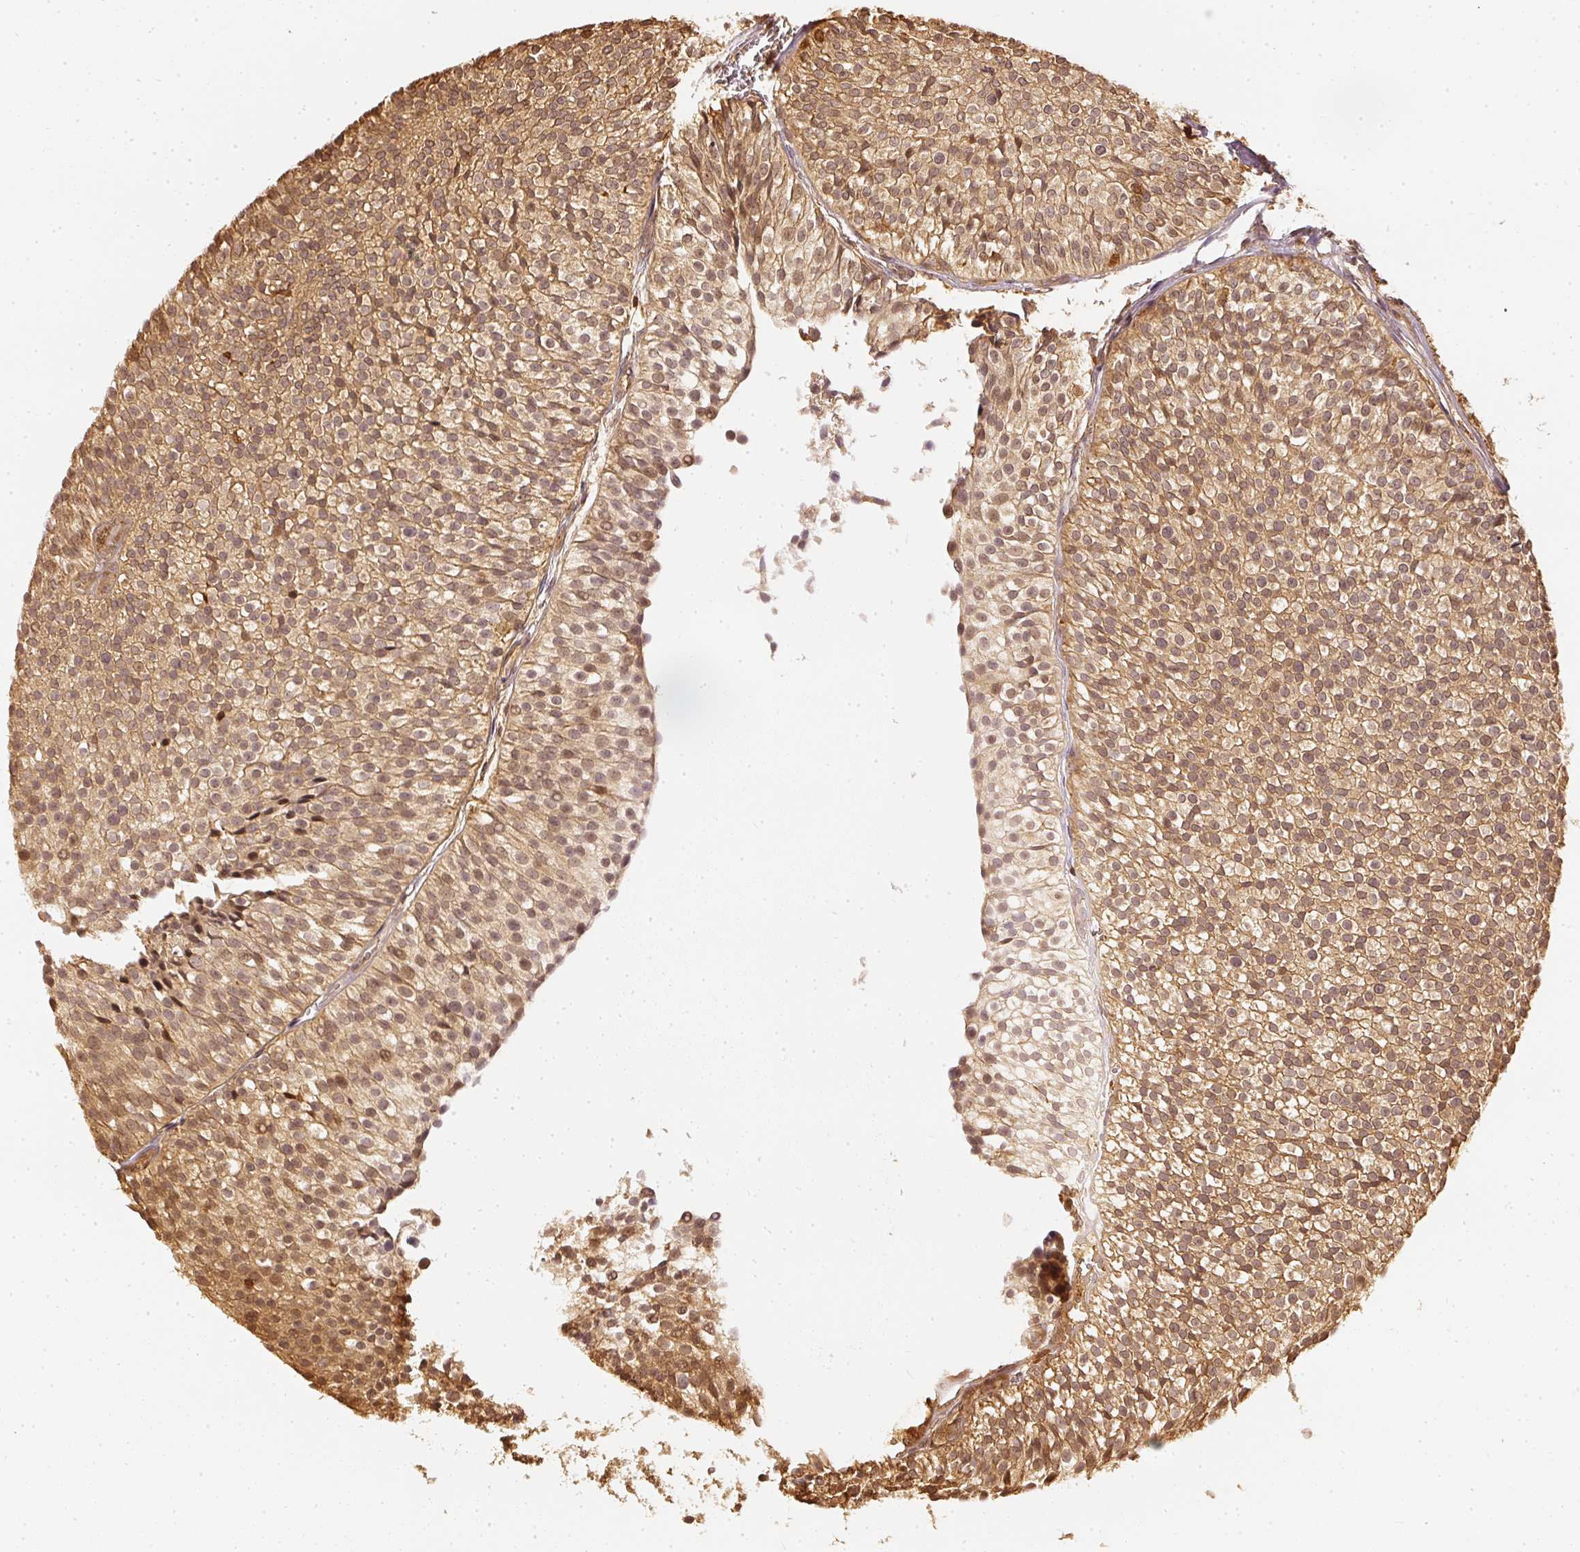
{"staining": {"intensity": "moderate", "quantity": ">75%", "location": "cytoplasmic/membranous,nuclear"}, "tissue": "urothelial cancer", "cell_type": "Tumor cells", "image_type": "cancer", "snomed": [{"axis": "morphology", "description": "Urothelial carcinoma, Low grade"}, {"axis": "topography", "description": "Urinary bladder"}], "caption": "Moderate cytoplasmic/membranous and nuclear staining for a protein is appreciated in approximately >75% of tumor cells of urothelial cancer using immunohistochemistry (IHC).", "gene": "PFN1", "patient": {"sex": "male", "age": 91}}